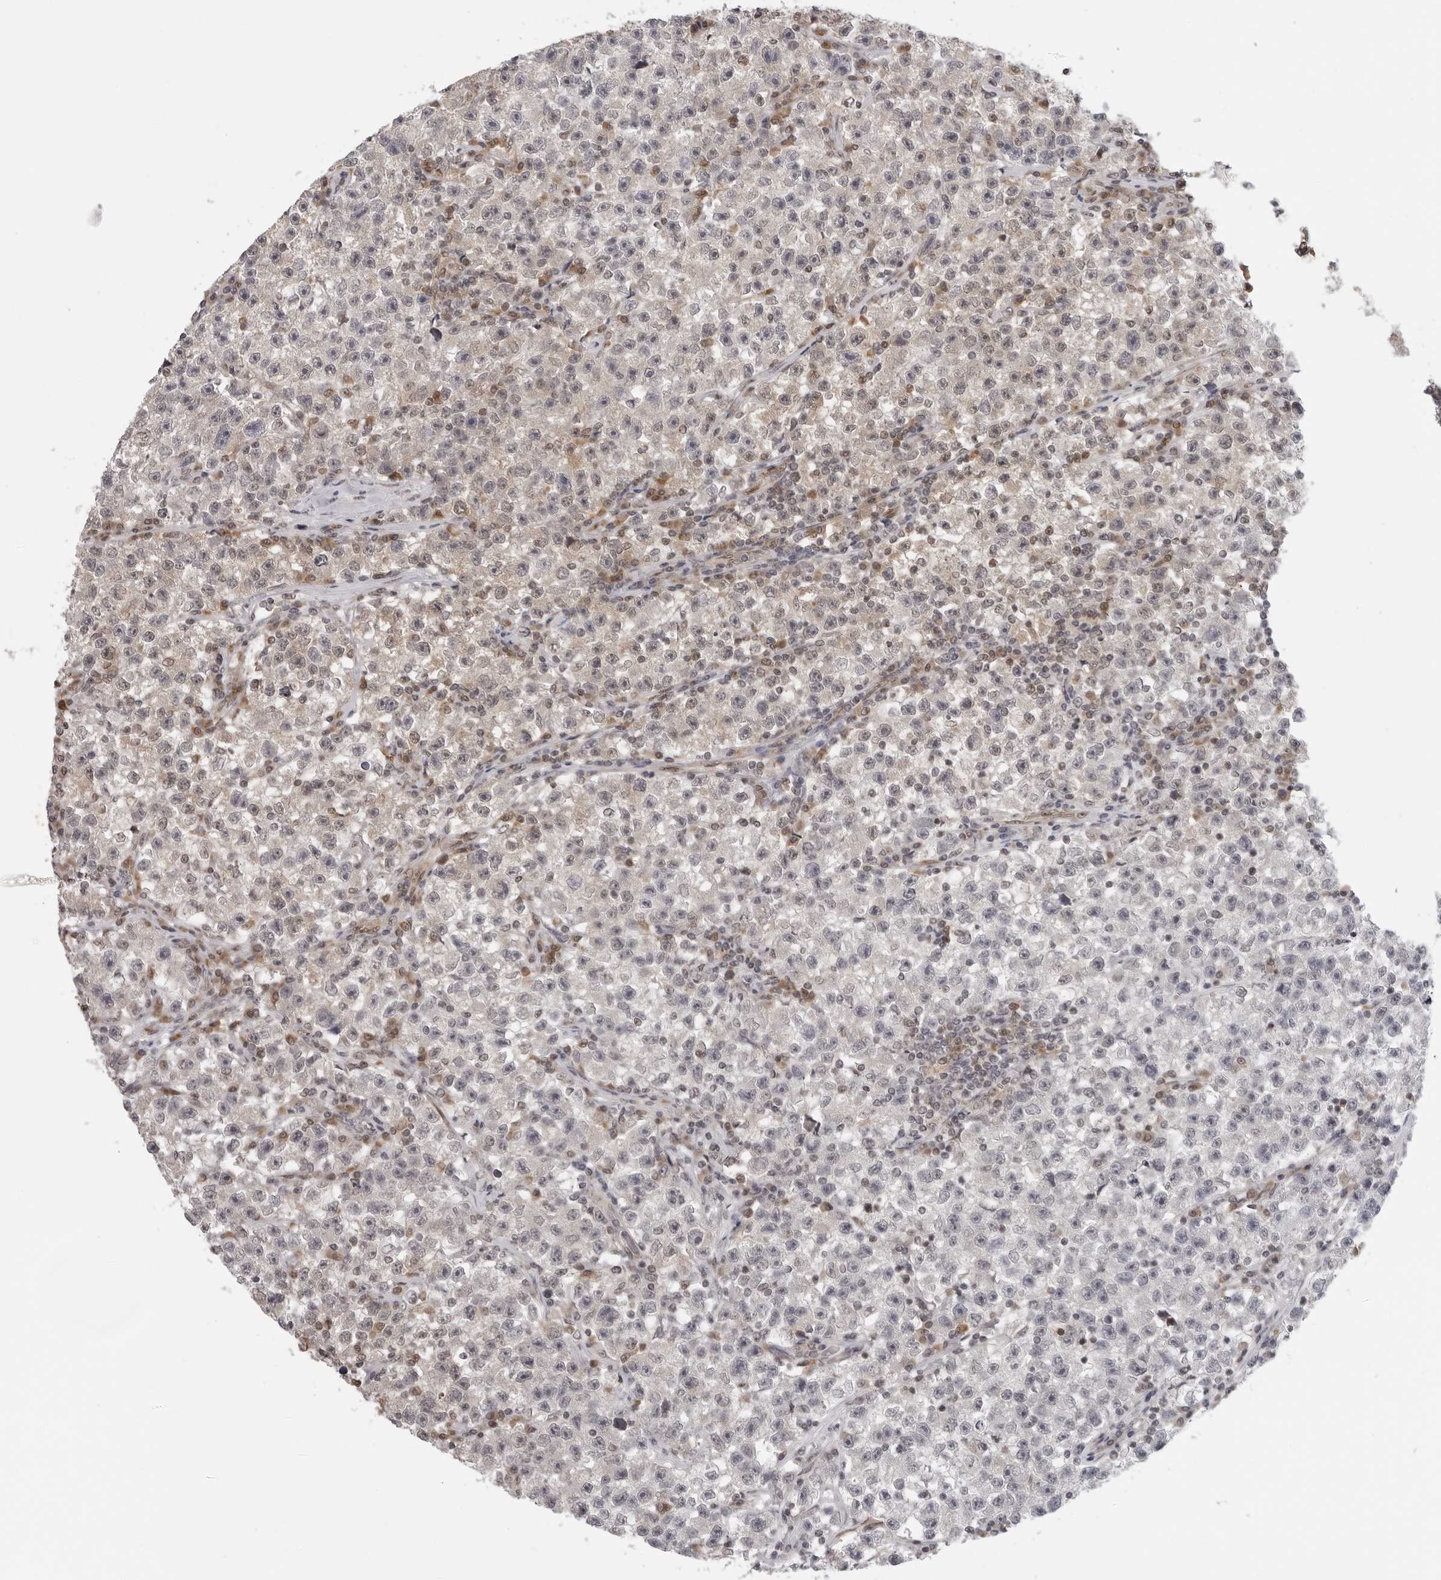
{"staining": {"intensity": "negative", "quantity": "none", "location": "none"}, "tissue": "testis cancer", "cell_type": "Tumor cells", "image_type": "cancer", "snomed": [{"axis": "morphology", "description": "Seminoma, NOS"}, {"axis": "topography", "description": "Testis"}], "caption": "This is a micrograph of immunohistochemistry staining of seminoma (testis), which shows no expression in tumor cells.", "gene": "CASP7", "patient": {"sex": "male", "age": 22}}